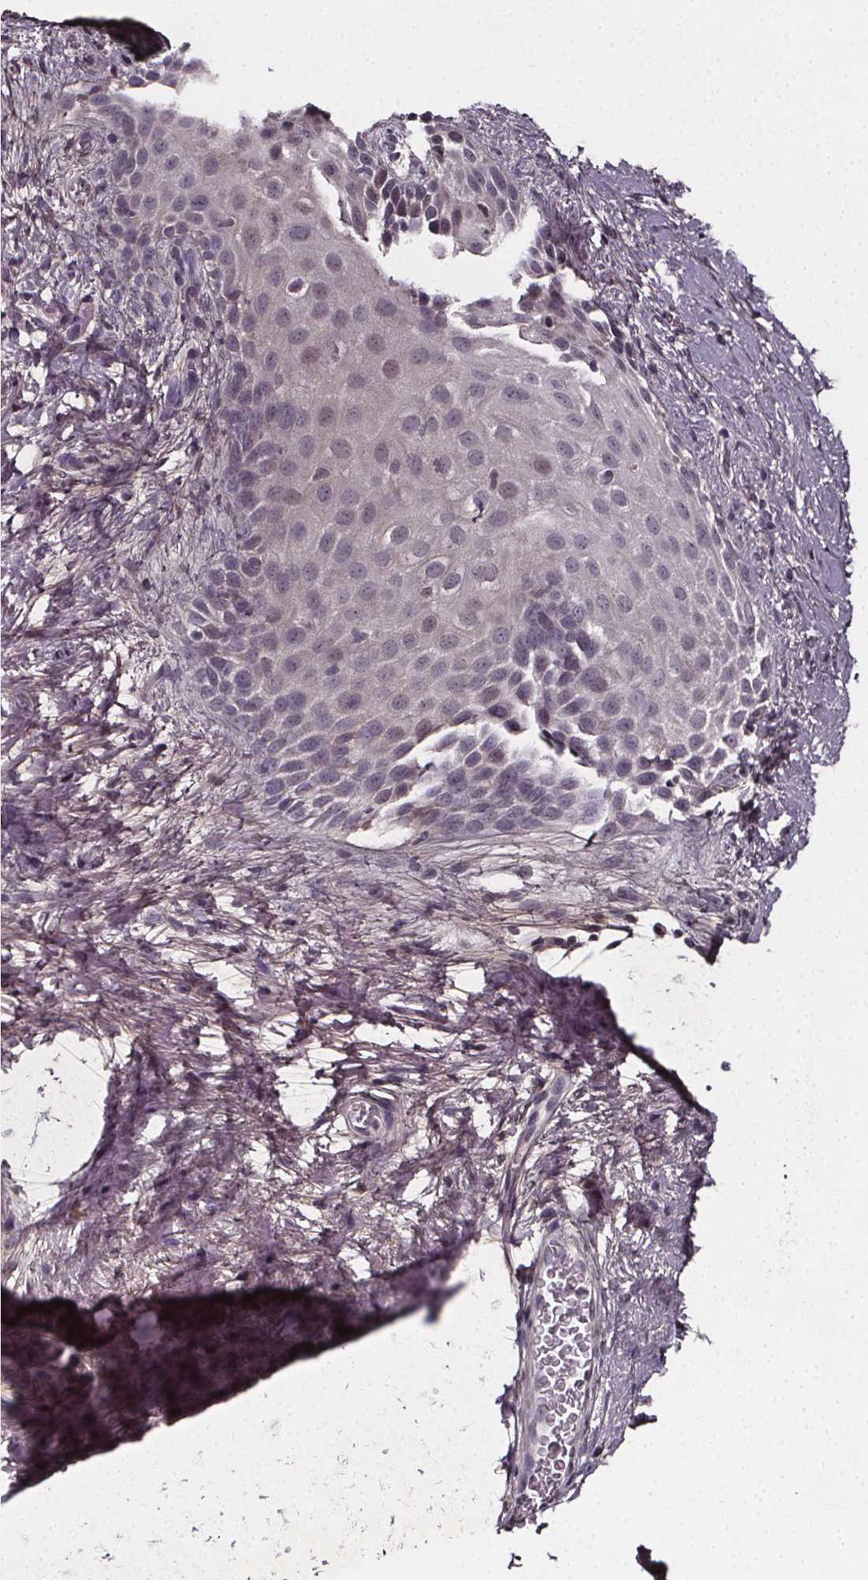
{"staining": {"intensity": "moderate", "quantity": "<25%", "location": "cytoplasmic/membranous"}, "tissue": "skin", "cell_type": "Epidermal cells", "image_type": "normal", "snomed": [{"axis": "morphology", "description": "Normal tissue, NOS"}, {"axis": "topography", "description": "Anal"}], "caption": "Protein analysis of normal skin exhibits moderate cytoplasmic/membranous staining in approximately <25% of epidermal cells.", "gene": "SPAG8", "patient": {"sex": "female", "age": 46}}